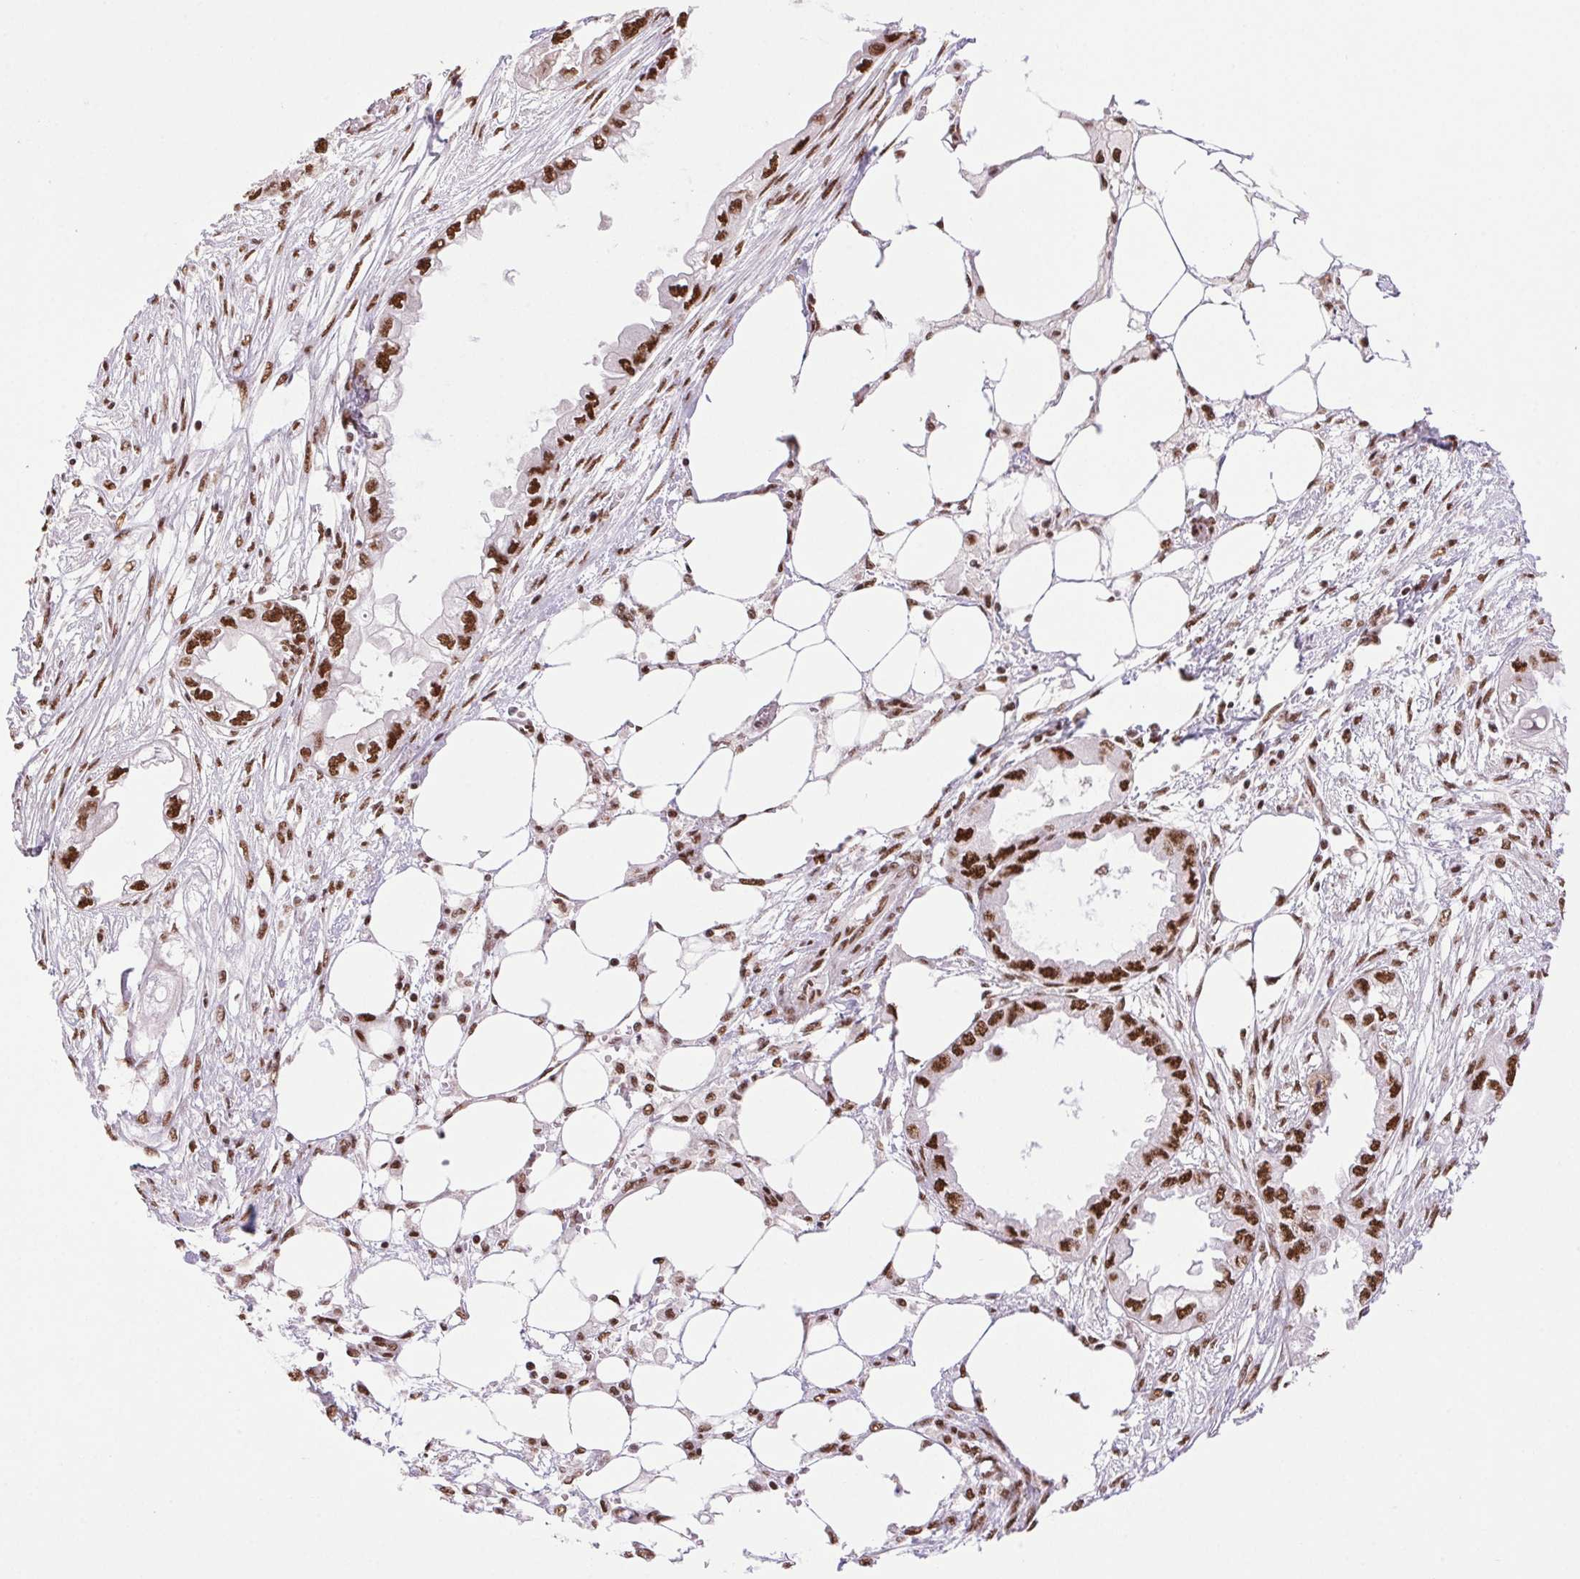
{"staining": {"intensity": "strong", "quantity": ">75%", "location": "nuclear"}, "tissue": "endometrial cancer", "cell_type": "Tumor cells", "image_type": "cancer", "snomed": [{"axis": "morphology", "description": "Adenocarcinoma, NOS"}, {"axis": "morphology", "description": "Adenocarcinoma, metastatic, NOS"}, {"axis": "topography", "description": "Adipose tissue"}, {"axis": "topography", "description": "Endometrium"}], "caption": "A photomicrograph of endometrial cancer (metastatic adenocarcinoma) stained for a protein demonstrates strong nuclear brown staining in tumor cells. (DAB (3,3'-diaminobenzidine) = brown stain, brightfield microscopy at high magnification).", "gene": "ZNF207", "patient": {"sex": "female", "age": 67}}